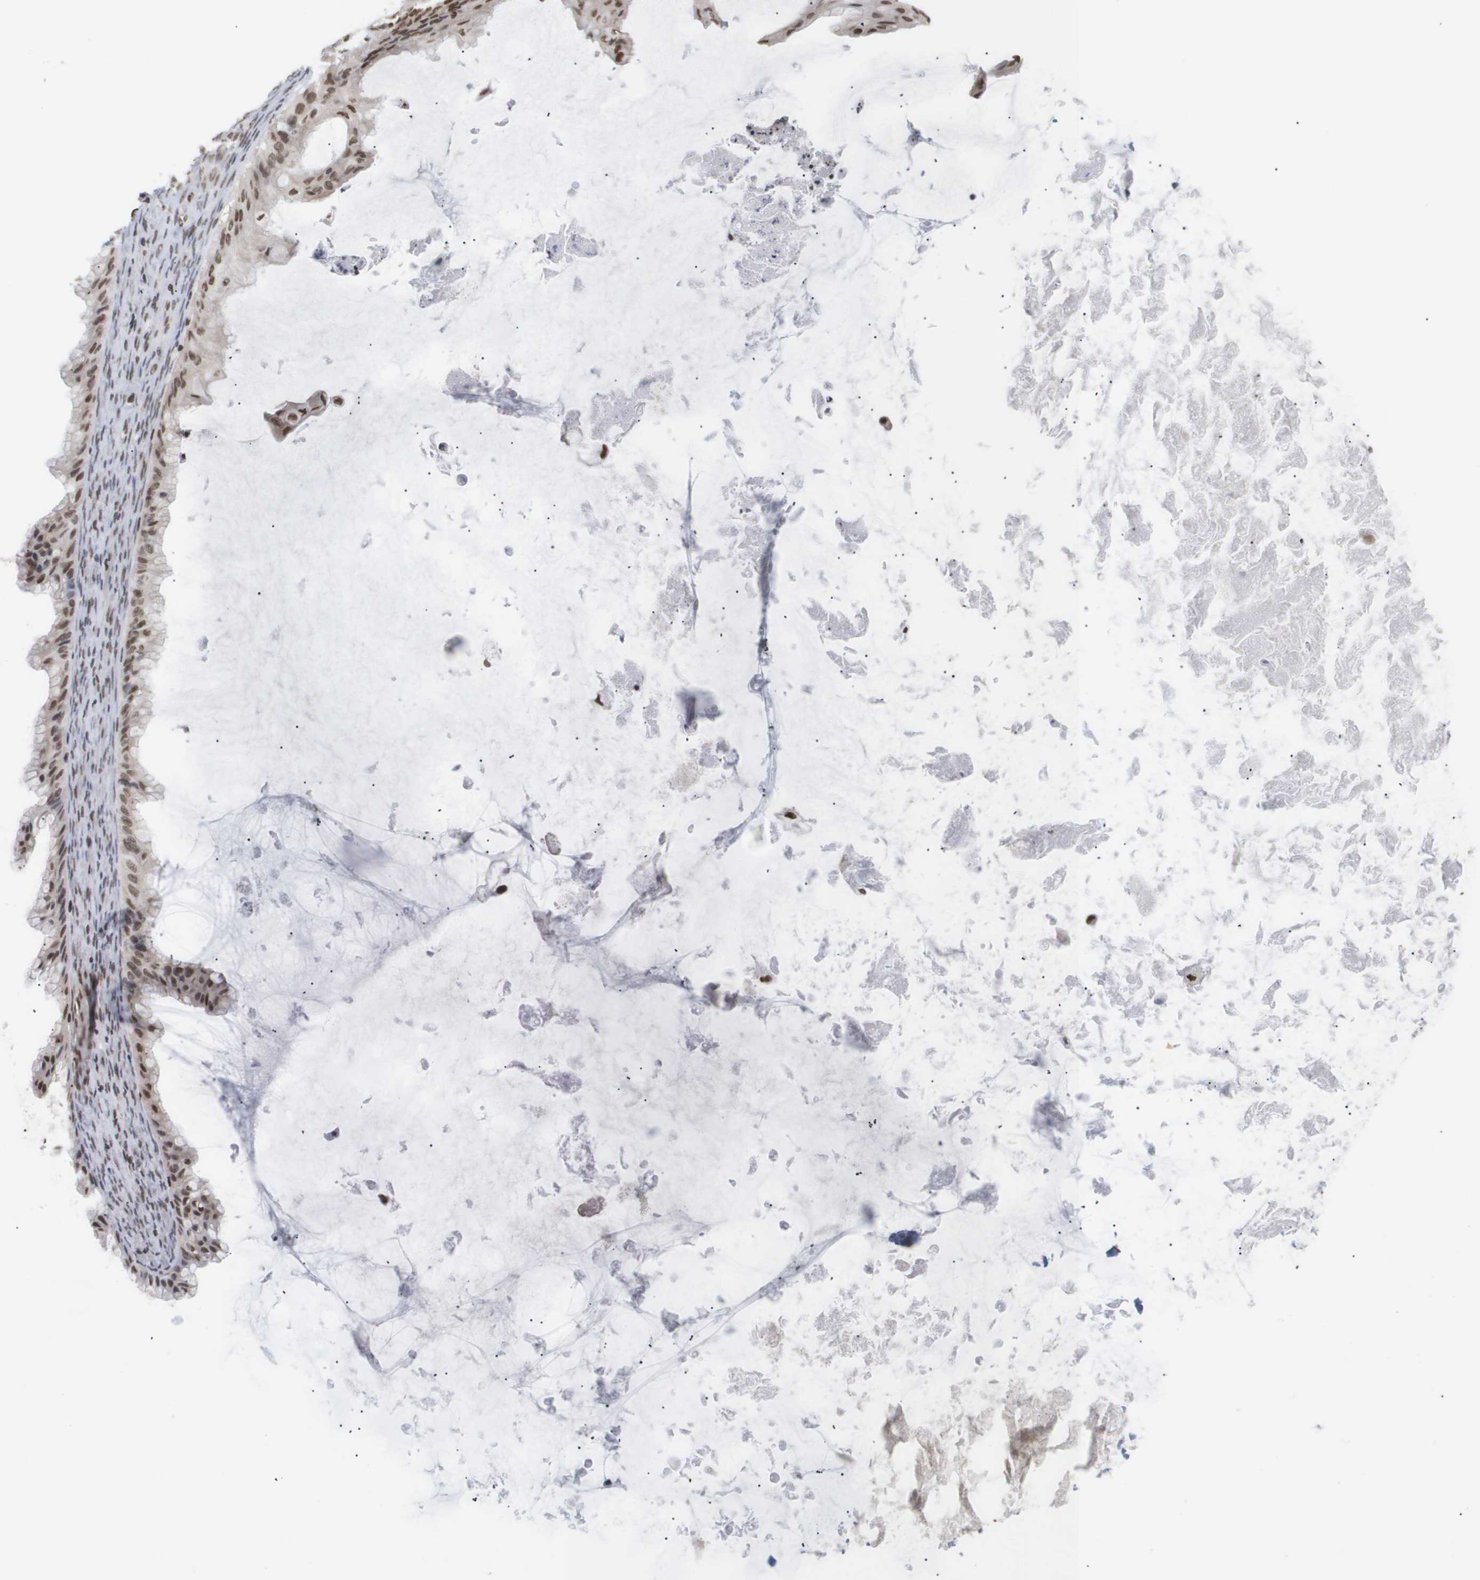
{"staining": {"intensity": "moderate", "quantity": ">75%", "location": "nuclear"}, "tissue": "ovarian cancer", "cell_type": "Tumor cells", "image_type": "cancer", "snomed": [{"axis": "morphology", "description": "Cystadenocarcinoma, mucinous, NOS"}, {"axis": "topography", "description": "Ovary"}], "caption": "A brown stain labels moderate nuclear expression of a protein in human ovarian mucinous cystadenocarcinoma tumor cells. (brown staining indicates protein expression, while blue staining denotes nuclei).", "gene": "ETV5", "patient": {"sex": "female", "age": 61}}